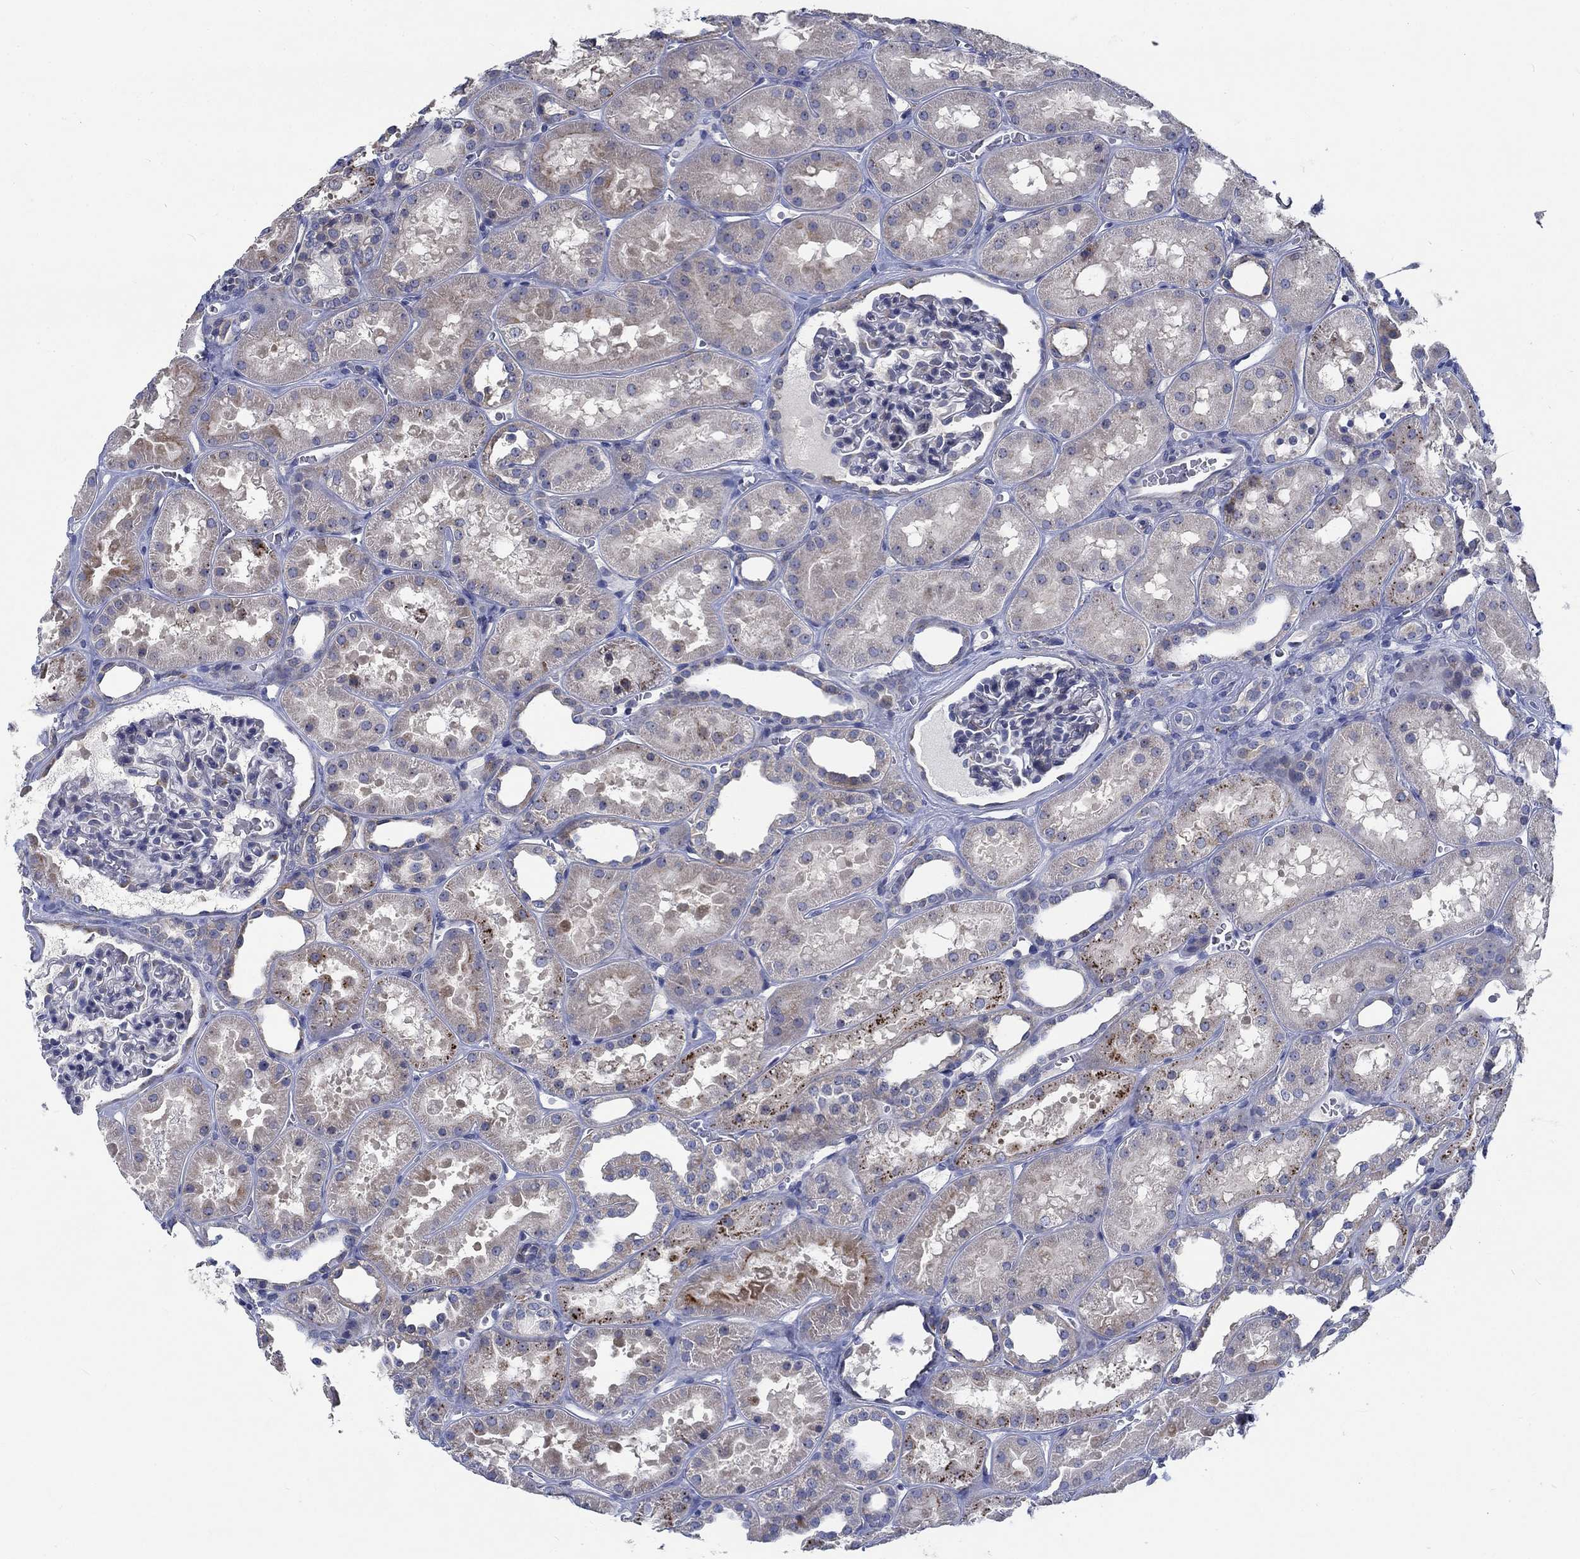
{"staining": {"intensity": "weak", "quantity": "<25%", "location": "cytoplasmic/membranous"}, "tissue": "kidney", "cell_type": "Cells in glomeruli", "image_type": "normal", "snomed": [{"axis": "morphology", "description": "Normal tissue, NOS"}, {"axis": "topography", "description": "Kidney"}], "caption": "Photomicrograph shows no protein positivity in cells in glomeruli of benign kidney. (Immunohistochemistry, brightfield microscopy, high magnification).", "gene": "MMP24", "patient": {"sex": "female", "age": 41}}